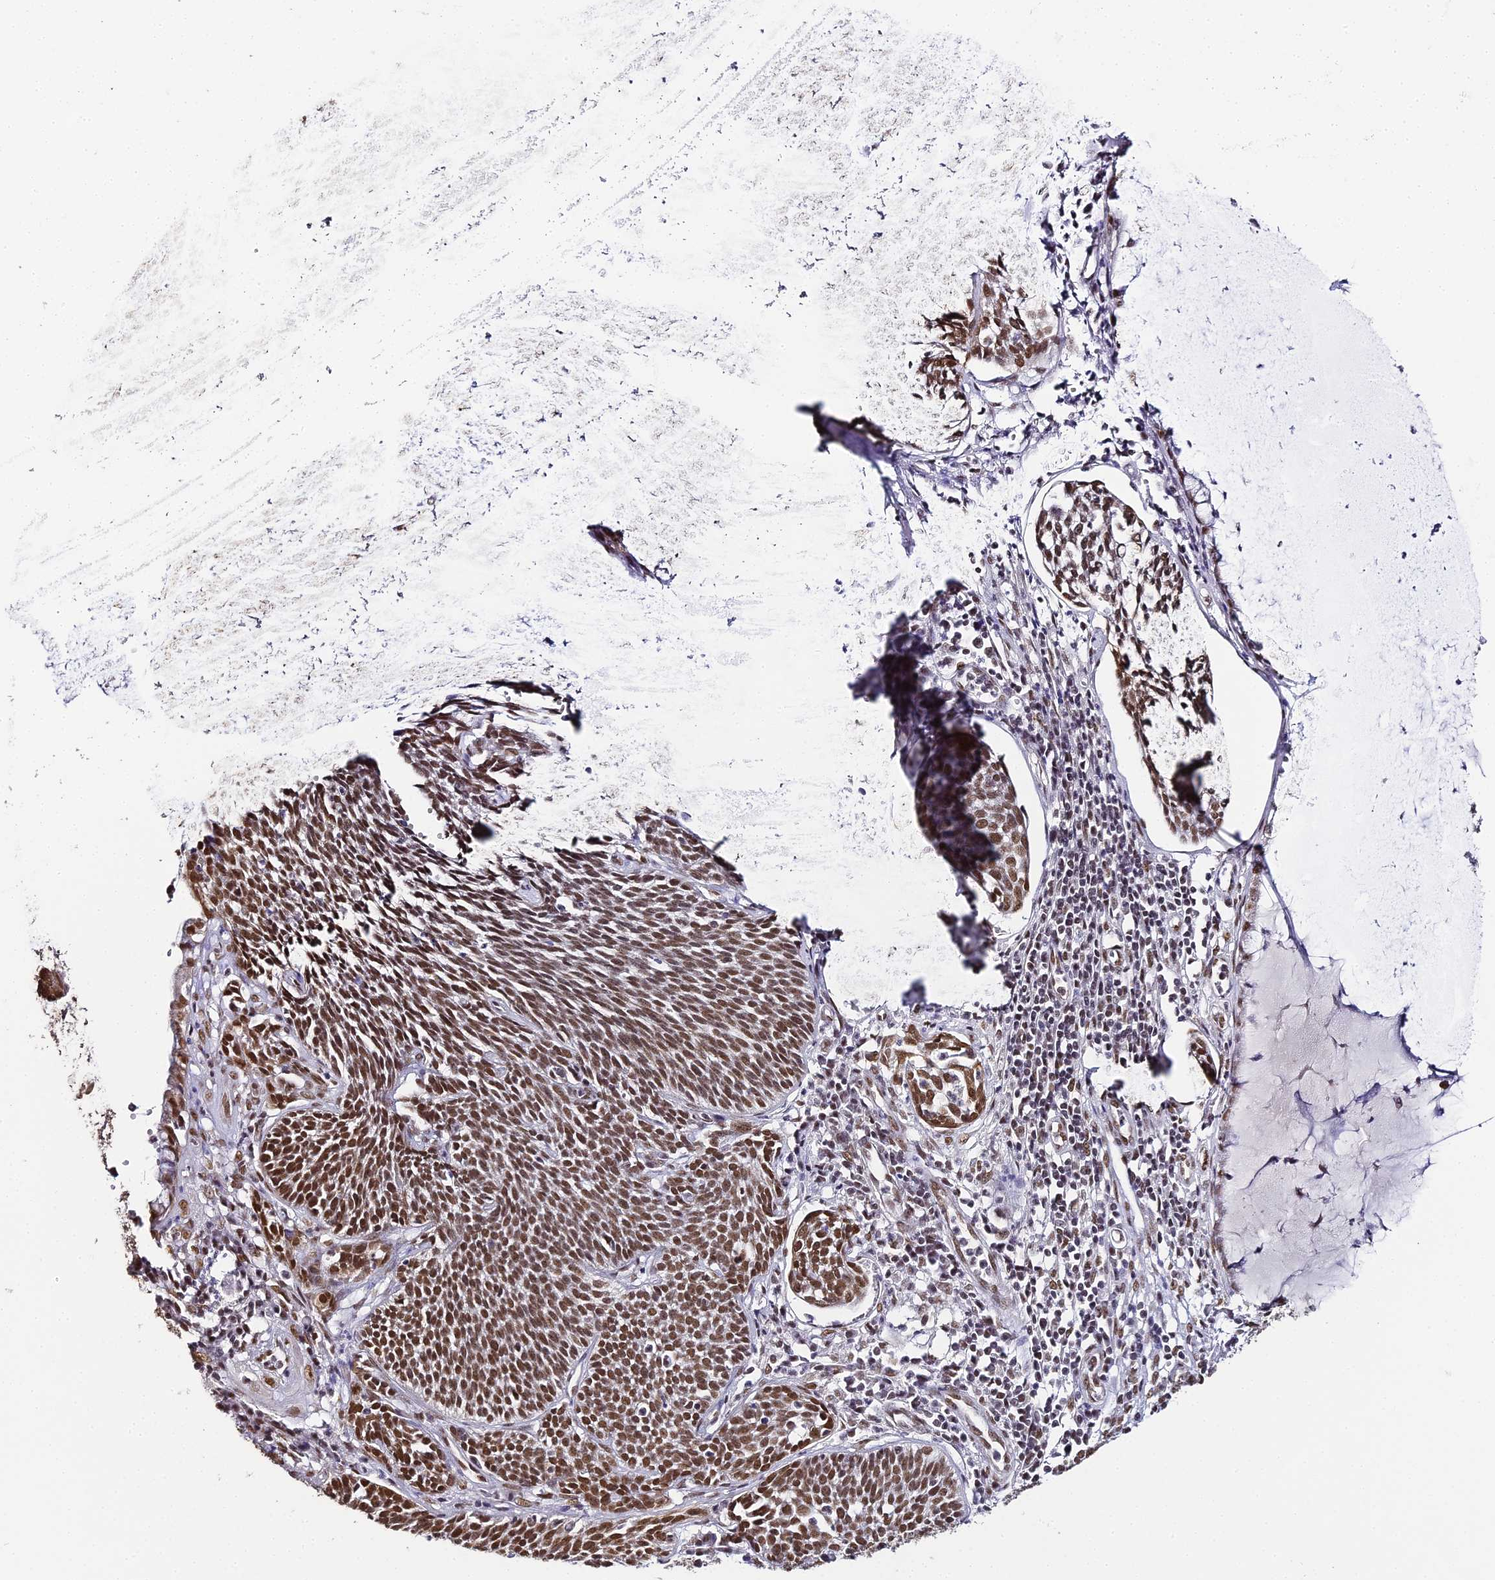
{"staining": {"intensity": "moderate", "quantity": ">75%", "location": "nuclear"}, "tissue": "cervical cancer", "cell_type": "Tumor cells", "image_type": "cancer", "snomed": [{"axis": "morphology", "description": "Squamous cell carcinoma, NOS"}, {"axis": "topography", "description": "Cervix"}], "caption": "A micrograph of cervical cancer stained for a protein displays moderate nuclear brown staining in tumor cells.", "gene": "HNRNPA1", "patient": {"sex": "female", "age": 34}}